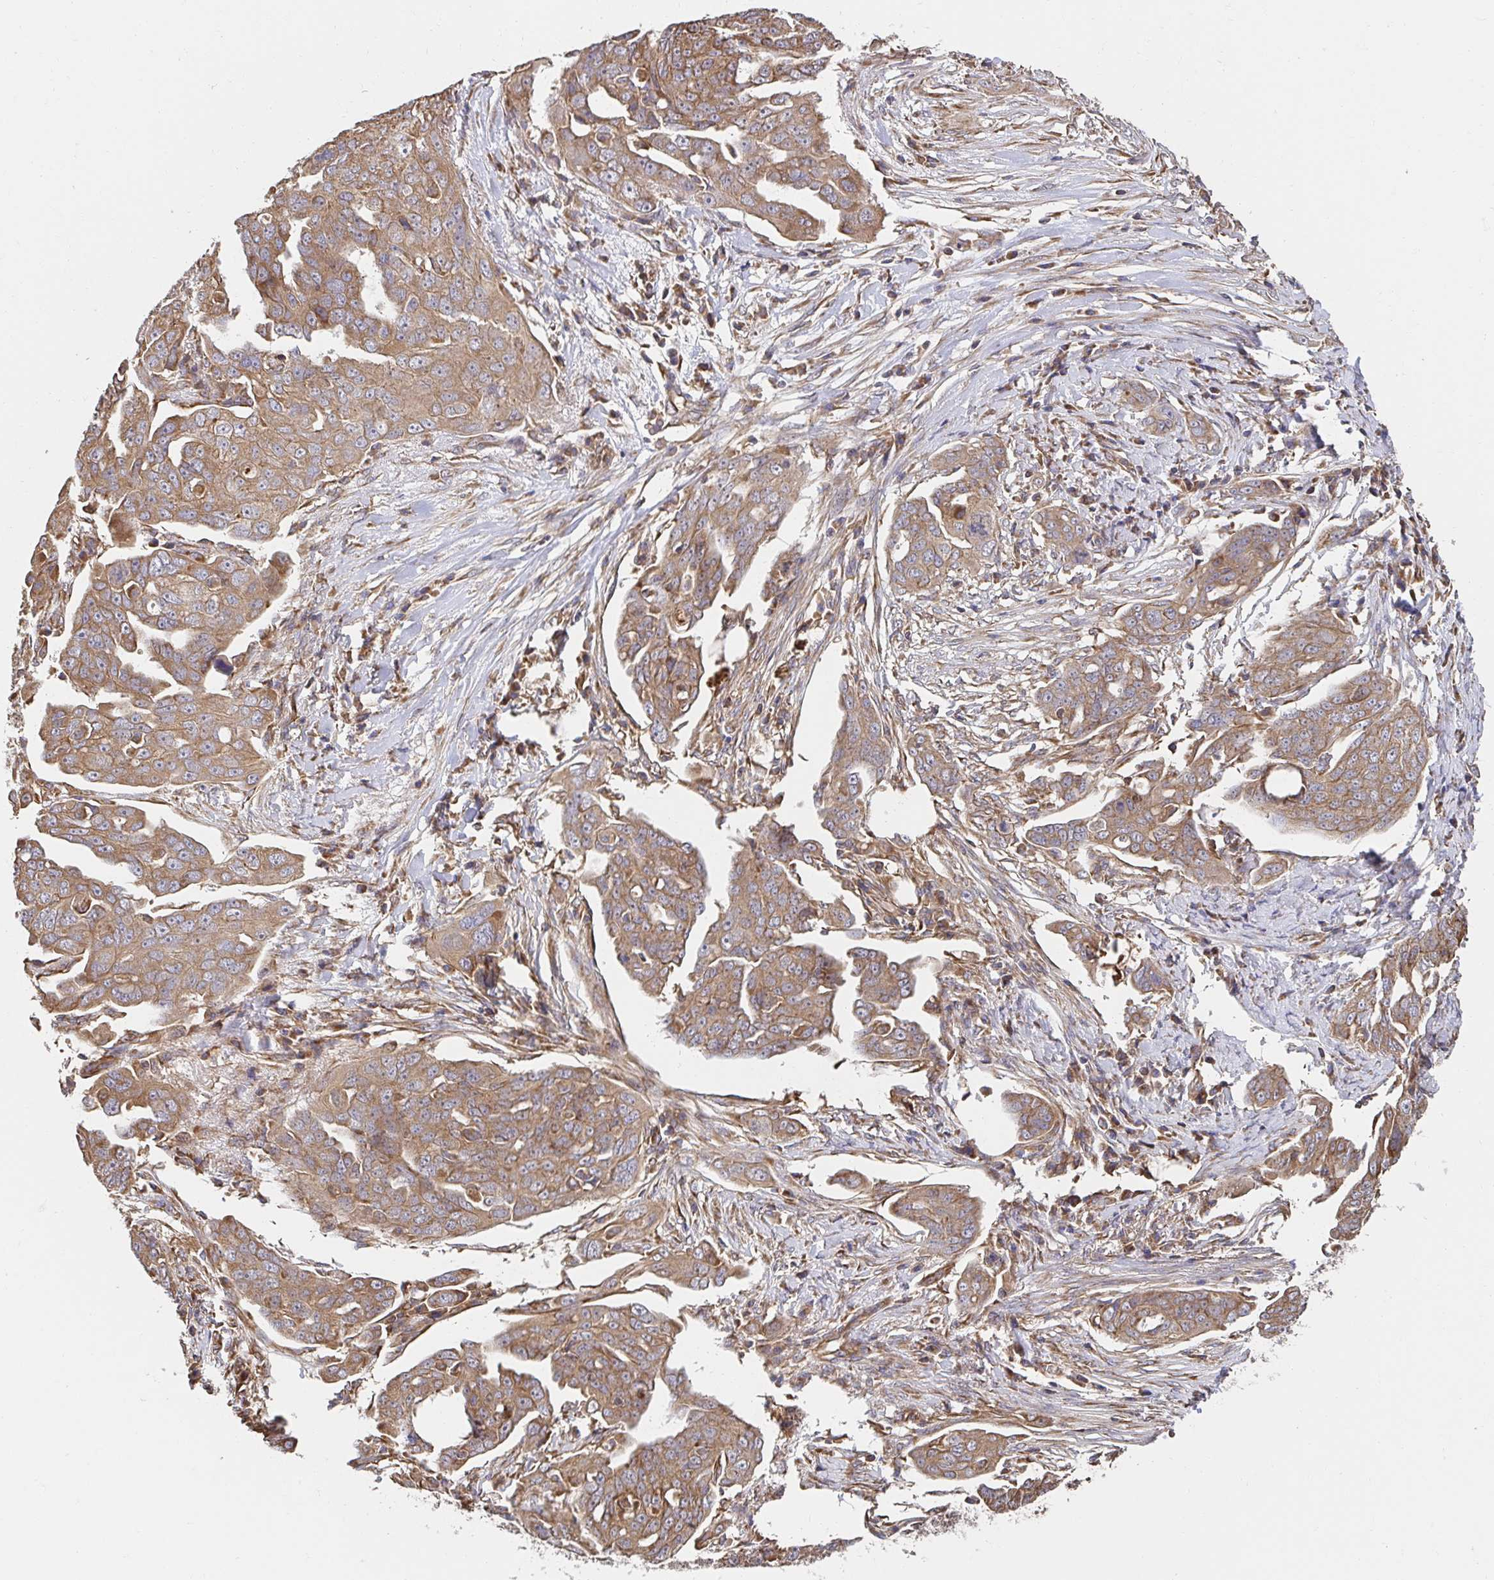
{"staining": {"intensity": "moderate", "quantity": ">75%", "location": "cytoplasmic/membranous"}, "tissue": "ovarian cancer", "cell_type": "Tumor cells", "image_type": "cancer", "snomed": [{"axis": "morphology", "description": "Carcinoma, endometroid"}, {"axis": "topography", "description": "Ovary"}], "caption": "Moderate cytoplasmic/membranous staining is identified in approximately >75% of tumor cells in ovarian cancer.", "gene": "APBB1", "patient": {"sex": "female", "age": 70}}